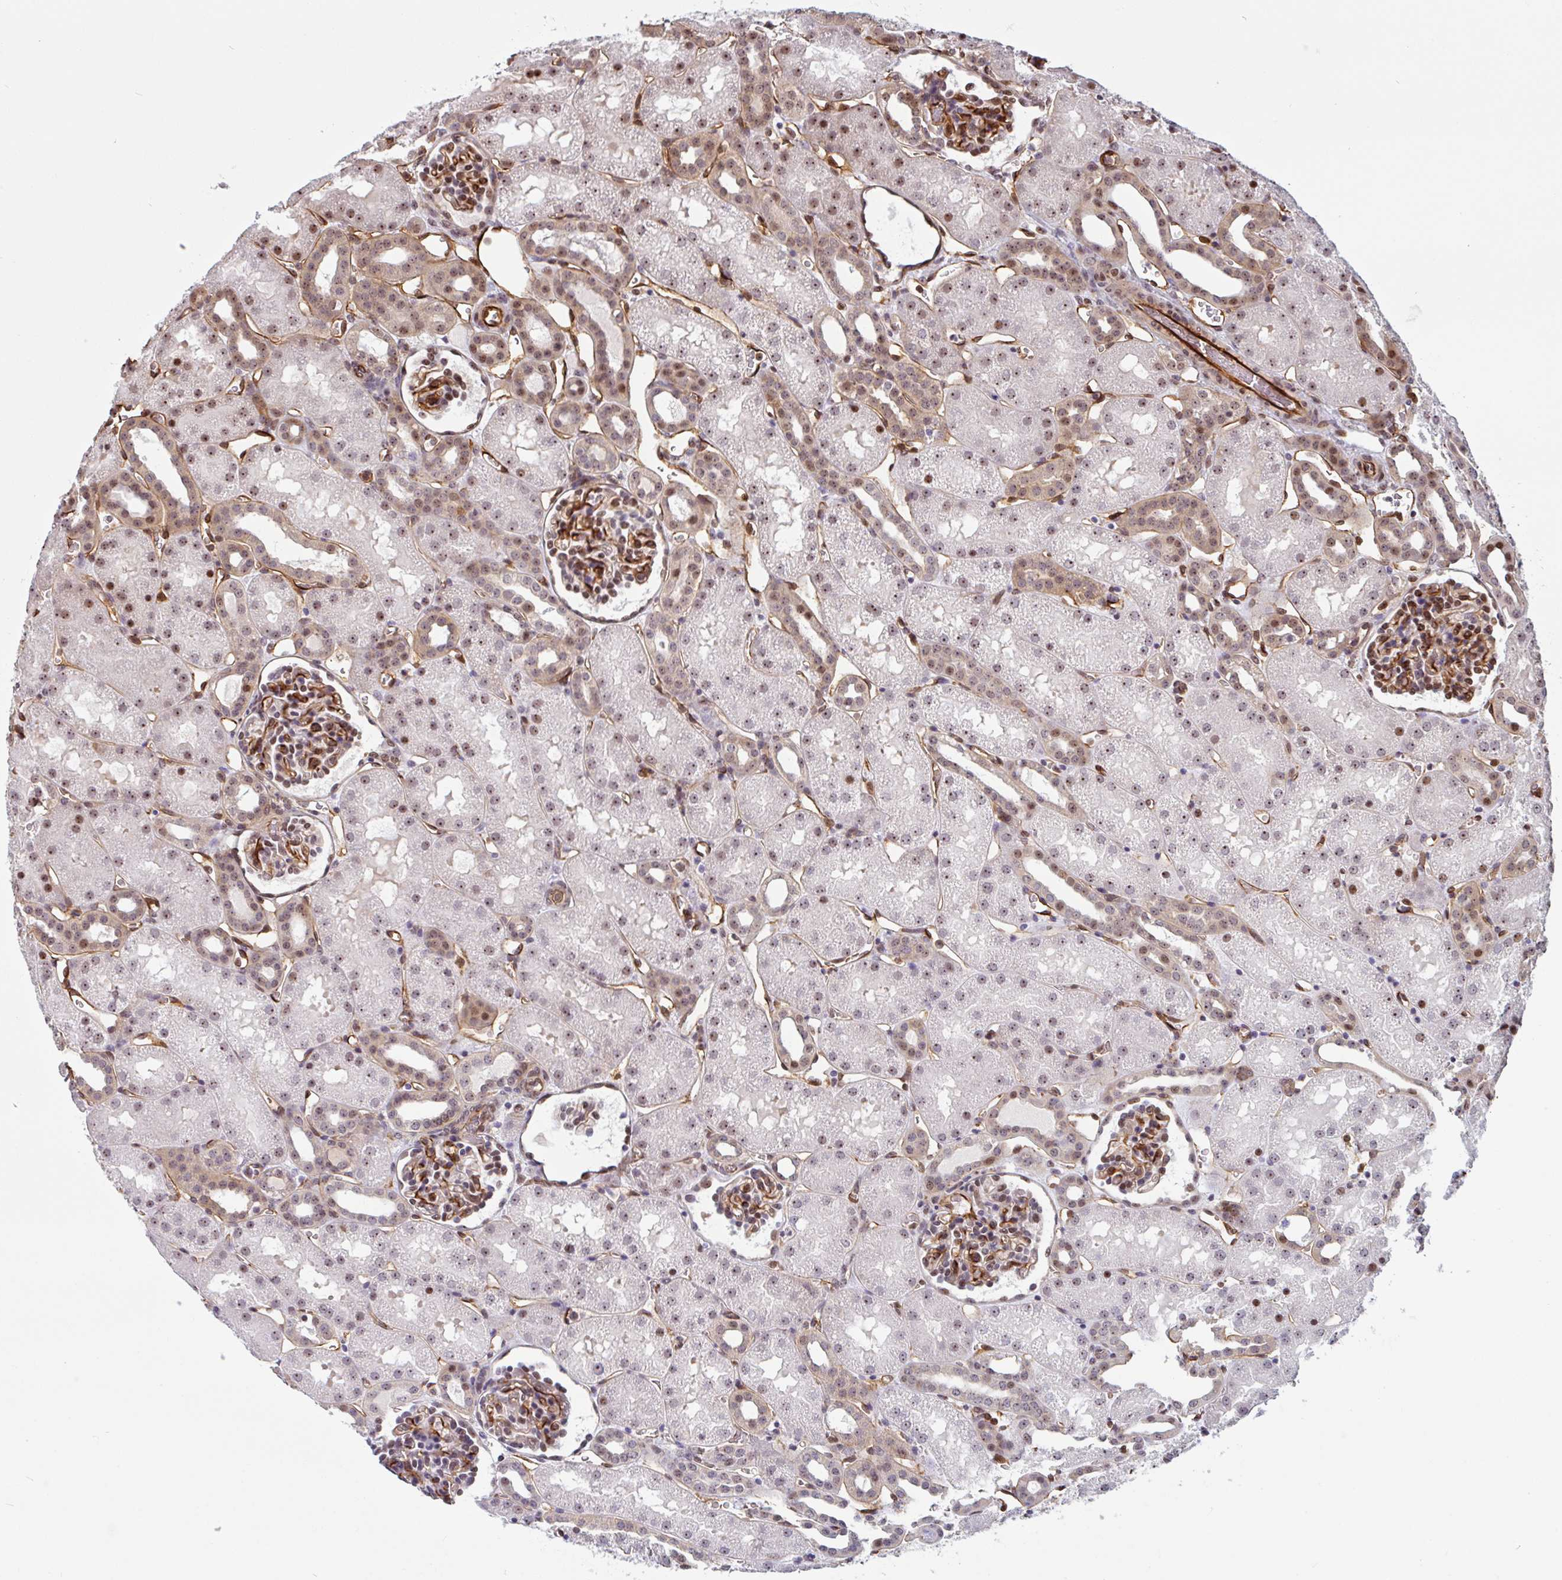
{"staining": {"intensity": "moderate", "quantity": "<25%", "location": "nuclear"}, "tissue": "kidney", "cell_type": "Cells in glomeruli", "image_type": "normal", "snomed": [{"axis": "morphology", "description": "Normal tissue, NOS"}, {"axis": "topography", "description": "Kidney"}], "caption": "Brown immunohistochemical staining in normal kidney reveals moderate nuclear staining in approximately <25% of cells in glomeruli.", "gene": "ZNF689", "patient": {"sex": "male", "age": 2}}